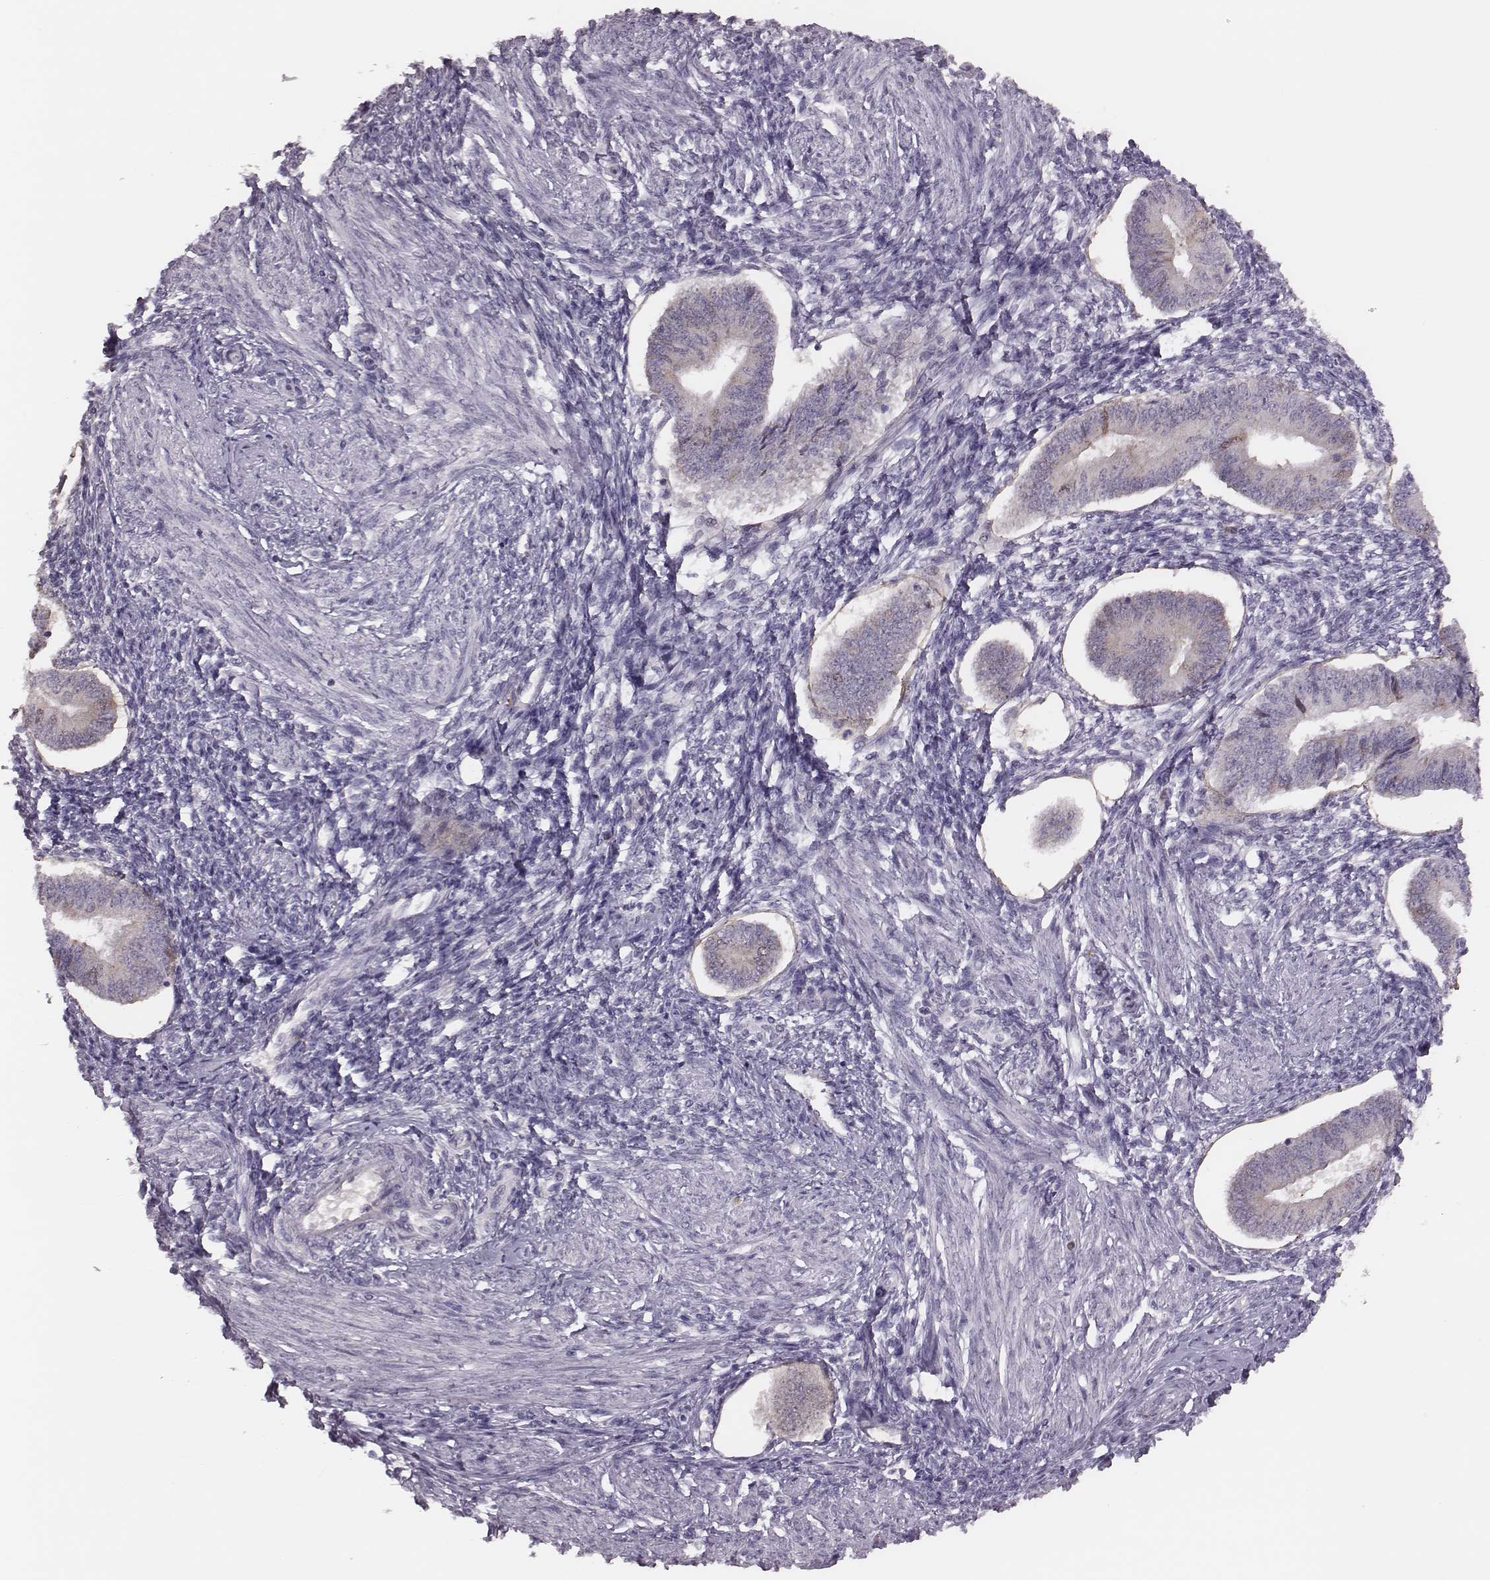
{"staining": {"intensity": "negative", "quantity": "none", "location": "none"}, "tissue": "endometrium", "cell_type": "Cells in endometrial stroma", "image_type": "normal", "snomed": [{"axis": "morphology", "description": "Normal tissue, NOS"}, {"axis": "topography", "description": "Endometrium"}], "caption": "Immunohistochemistry (IHC) of benign endometrium reveals no staining in cells in endometrial stroma. Brightfield microscopy of IHC stained with DAB (brown) and hematoxylin (blue), captured at high magnification.", "gene": "PBK", "patient": {"sex": "female", "age": 42}}